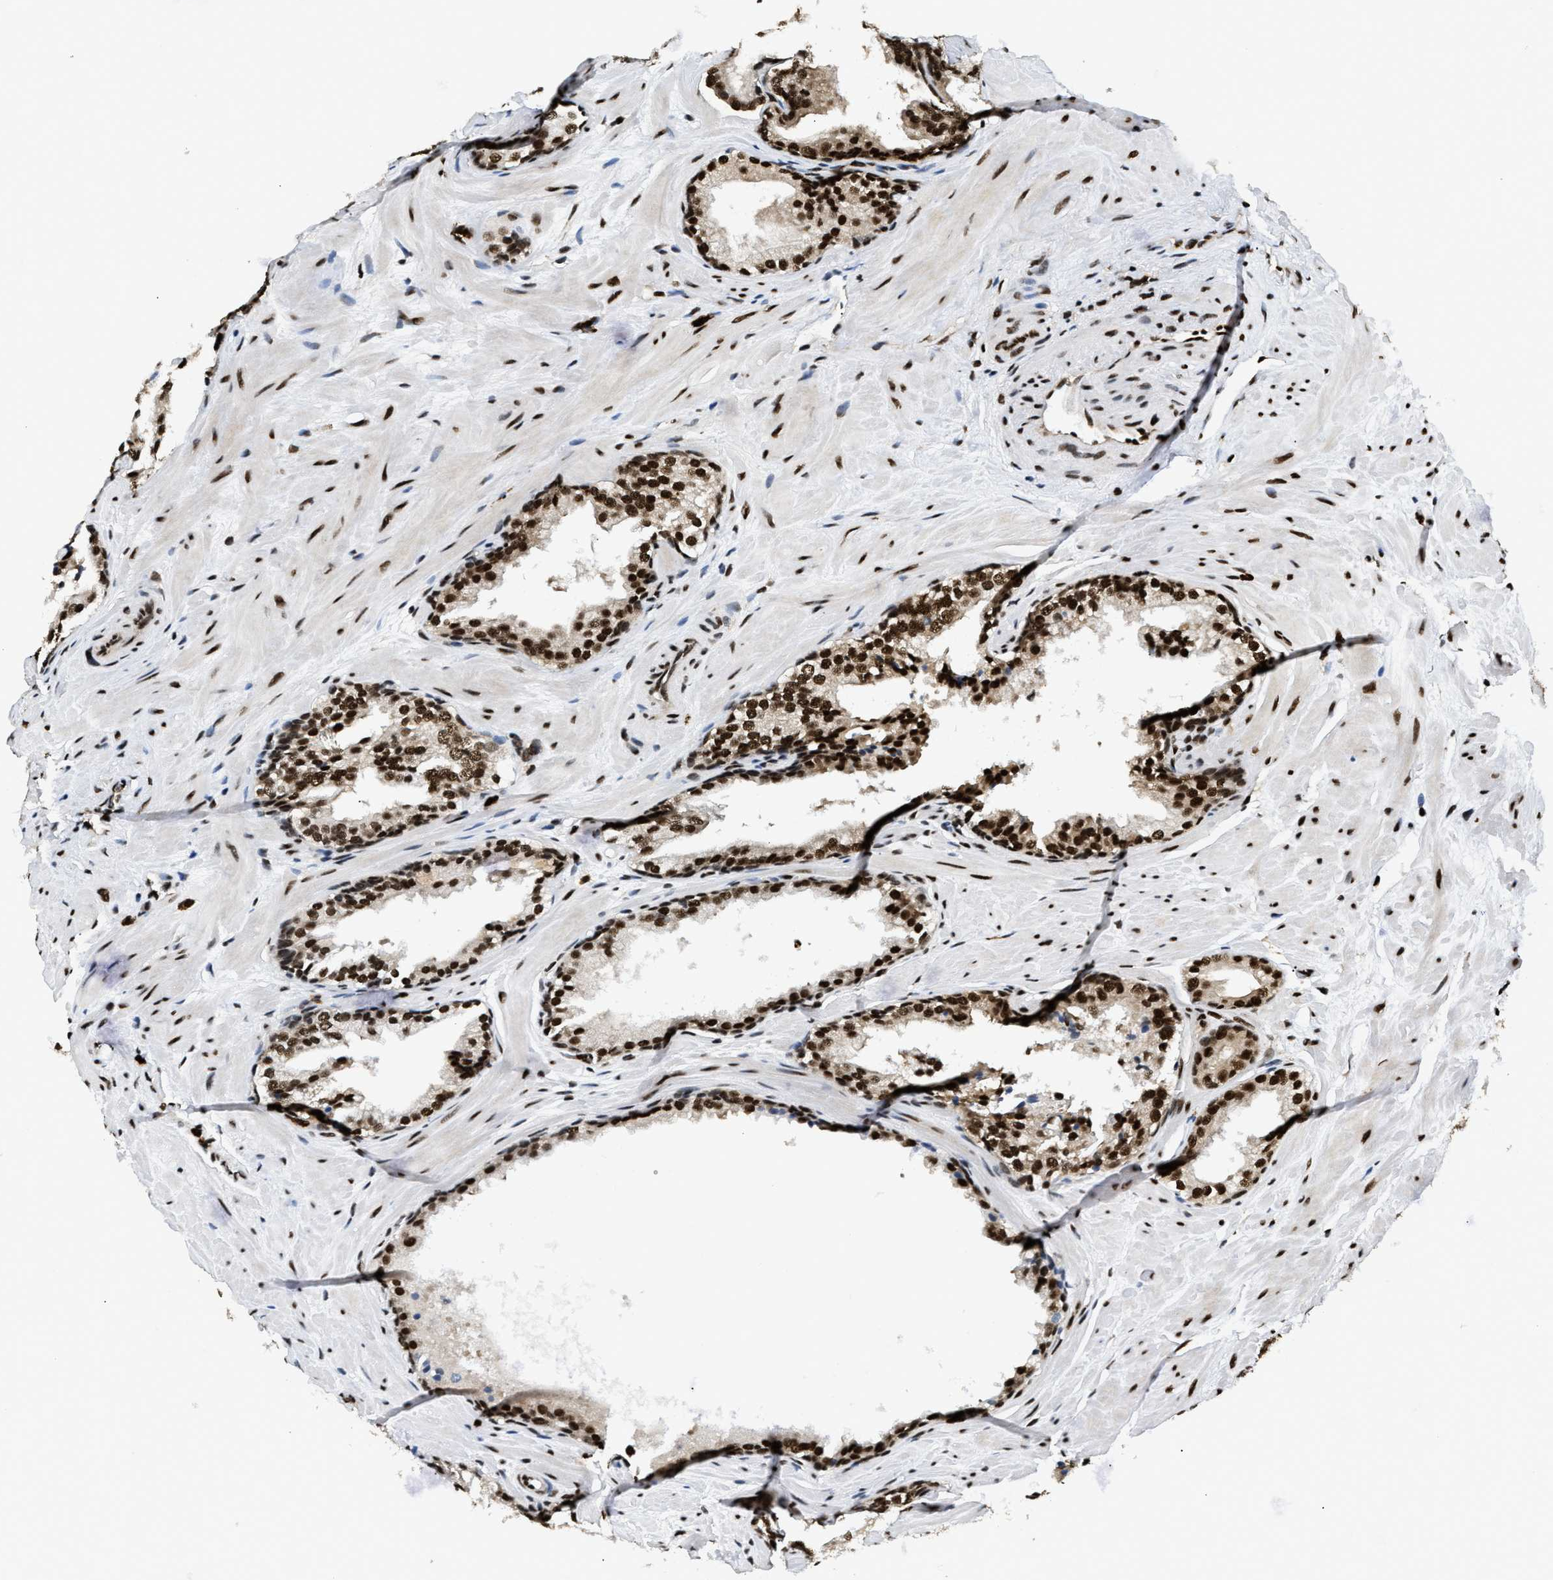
{"staining": {"intensity": "strong", "quantity": ">75%", "location": "nuclear"}, "tissue": "prostate cancer", "cell_type": "Tumor cells", "image_type": "cancer", "snomed": [{"axis": "morphology", "description": "Adenocarcinoma, Low grade"}, {"axis": "topography", "description": "Prostate"}], "caption": "Immunohistochemical staining of human prostate cancer (adenocarcinoma (low-grade)) exhibits high levels of strong nuclear protein staining in about >75% of tumor cells.", "gene": "CCNDBP1", "patient": {"sex": "male", "age": 69}}